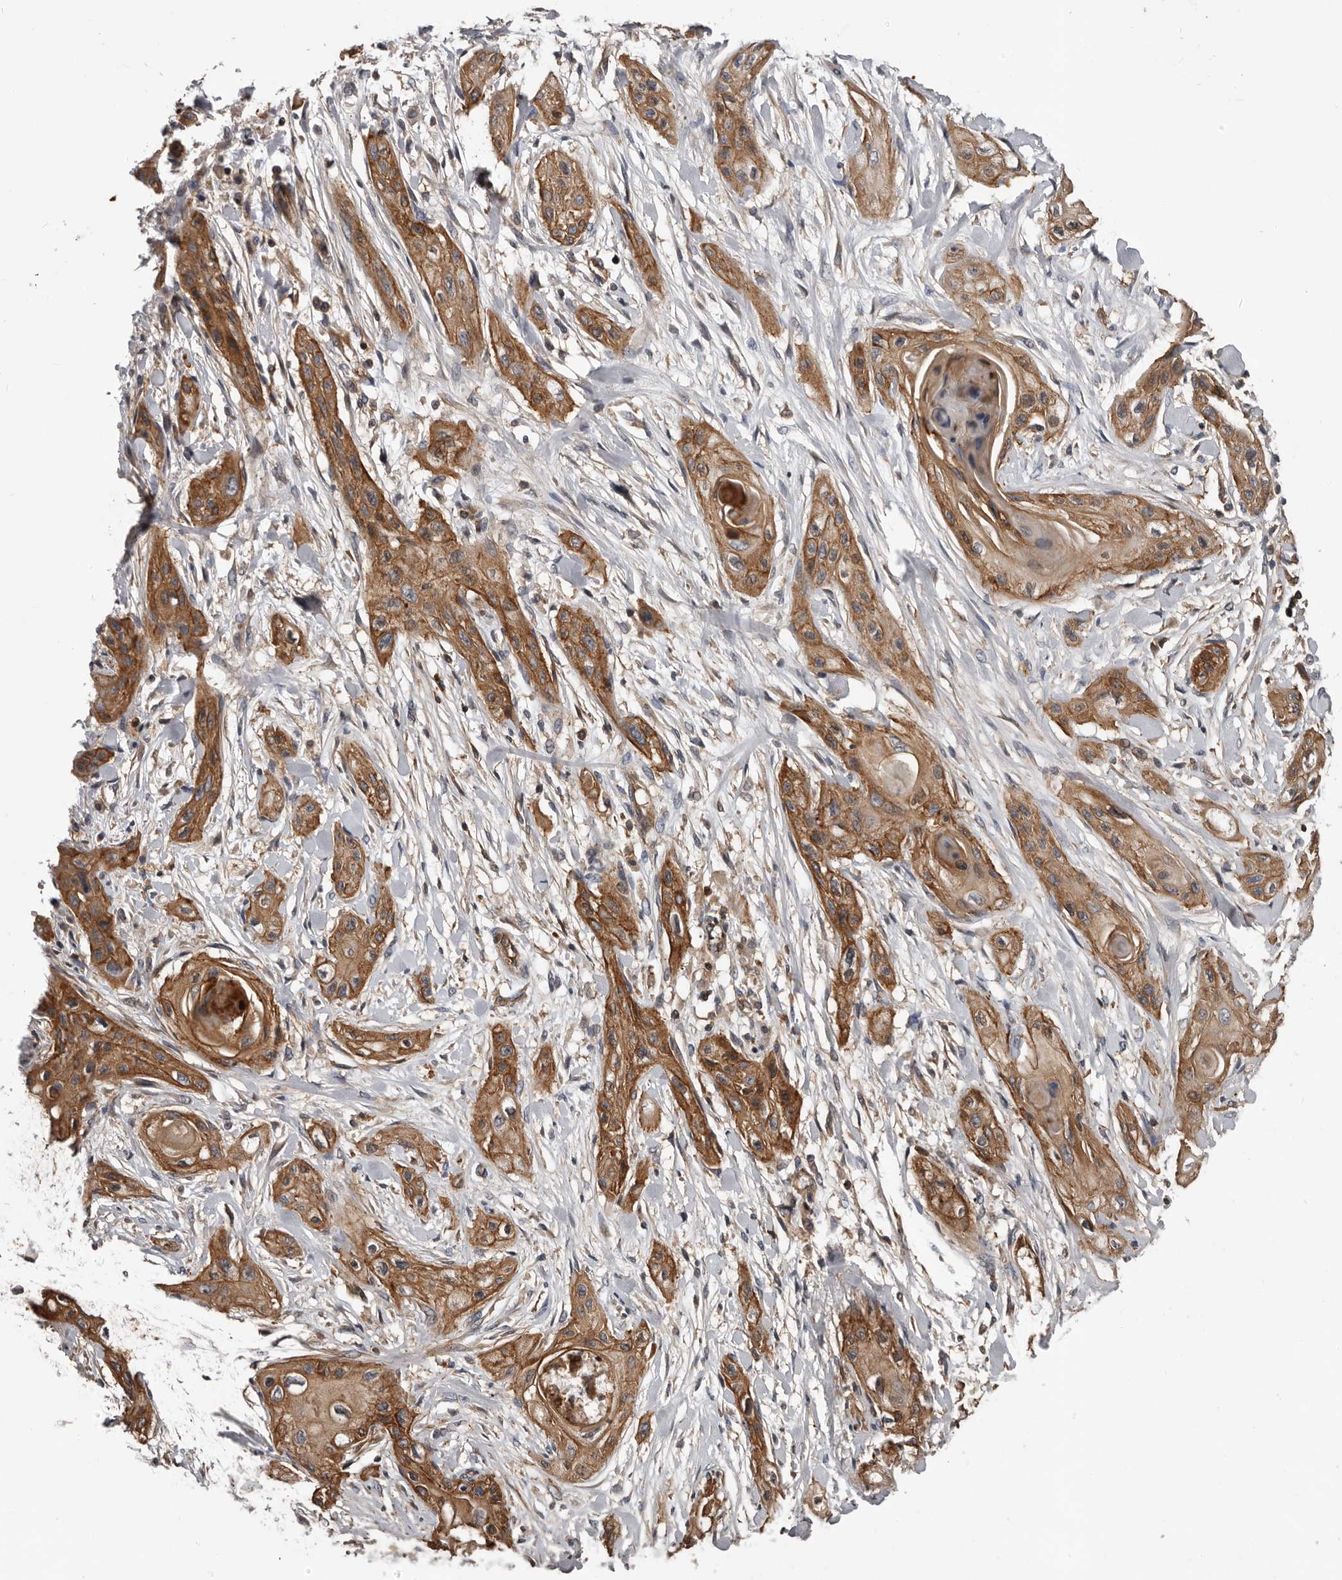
{"staining": {"intensity": "moderate", "quantity": ">75%", "location": "cytoplasmic/membranous"}, "tissue": "lung cancer", "cell_type": "Tumor cells", "image_type": "cancer", "snomed": [{"axis": "morphology", "description": "Squamous cell carcinoma, NOS"}, {"axis": "topography", "description": "Lung"}], "caption": "A brown stain highlights moderate cytoplasmic/membranous positivity of a protein in squamous cell carcinoma (lung) tumor cells.", "gene": "PNRC2", "patient": {"sex": "female", "age": 47}}